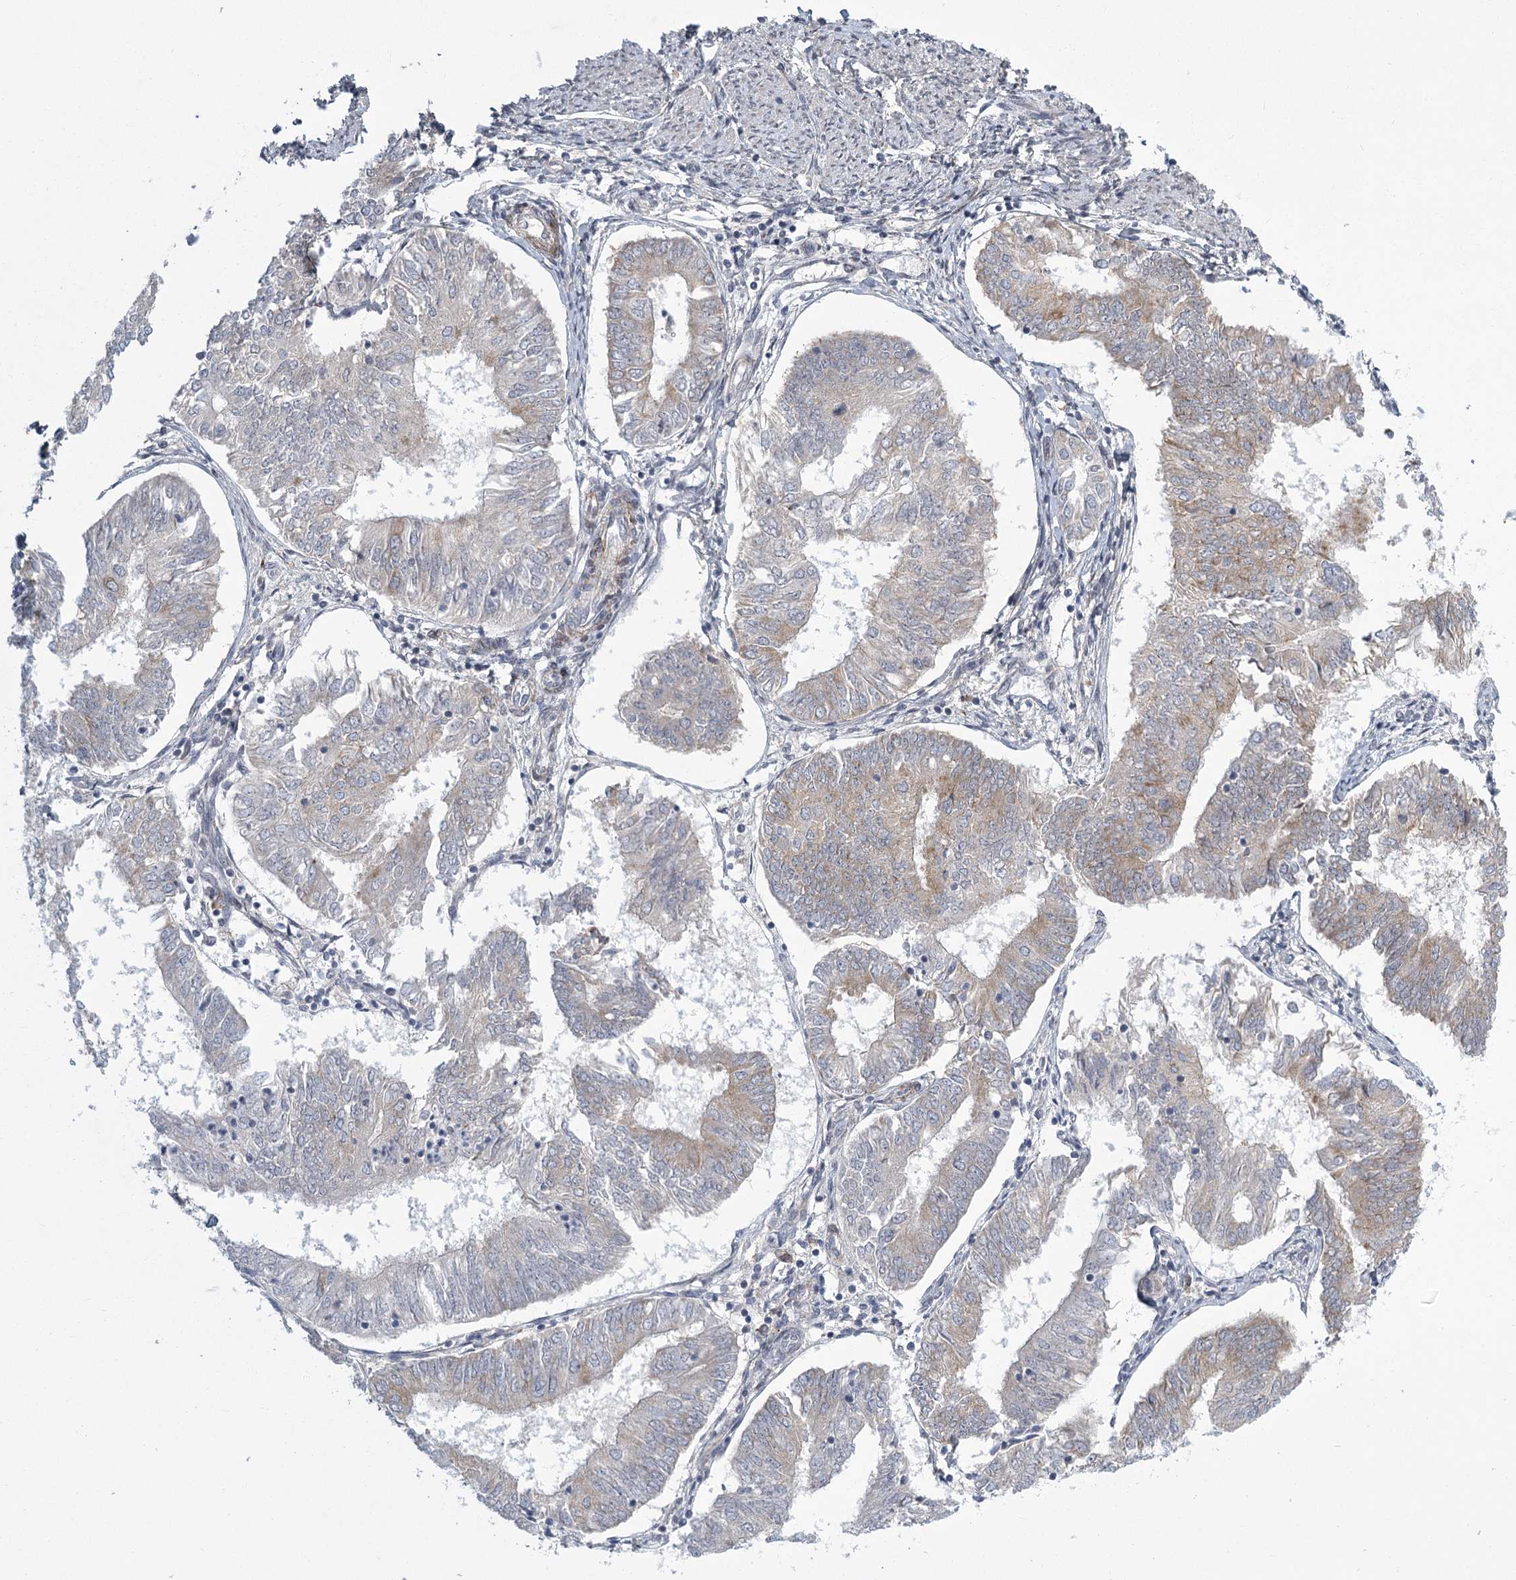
{"staining": {"intensity": "weak", "quantity": "25%-75%", "location": "cytoplasmic/membranous"}, "tissue": "endometrial cancer", "cell_type": "Tumor cells", "image_type": "cancer", "snomed": [{"axis": "morphology", "description": "Adenocarcinoma, NOS"}, {"axis": "topography", "description": "Endometrium"}], "caption": "Weak cytoplasmic/membranous staining is present in about 25%-75% of tumor cells in endometrial adenocarcinoma.", "gene": "MEPE", "patient": {"sex": "female", "age": 58}}